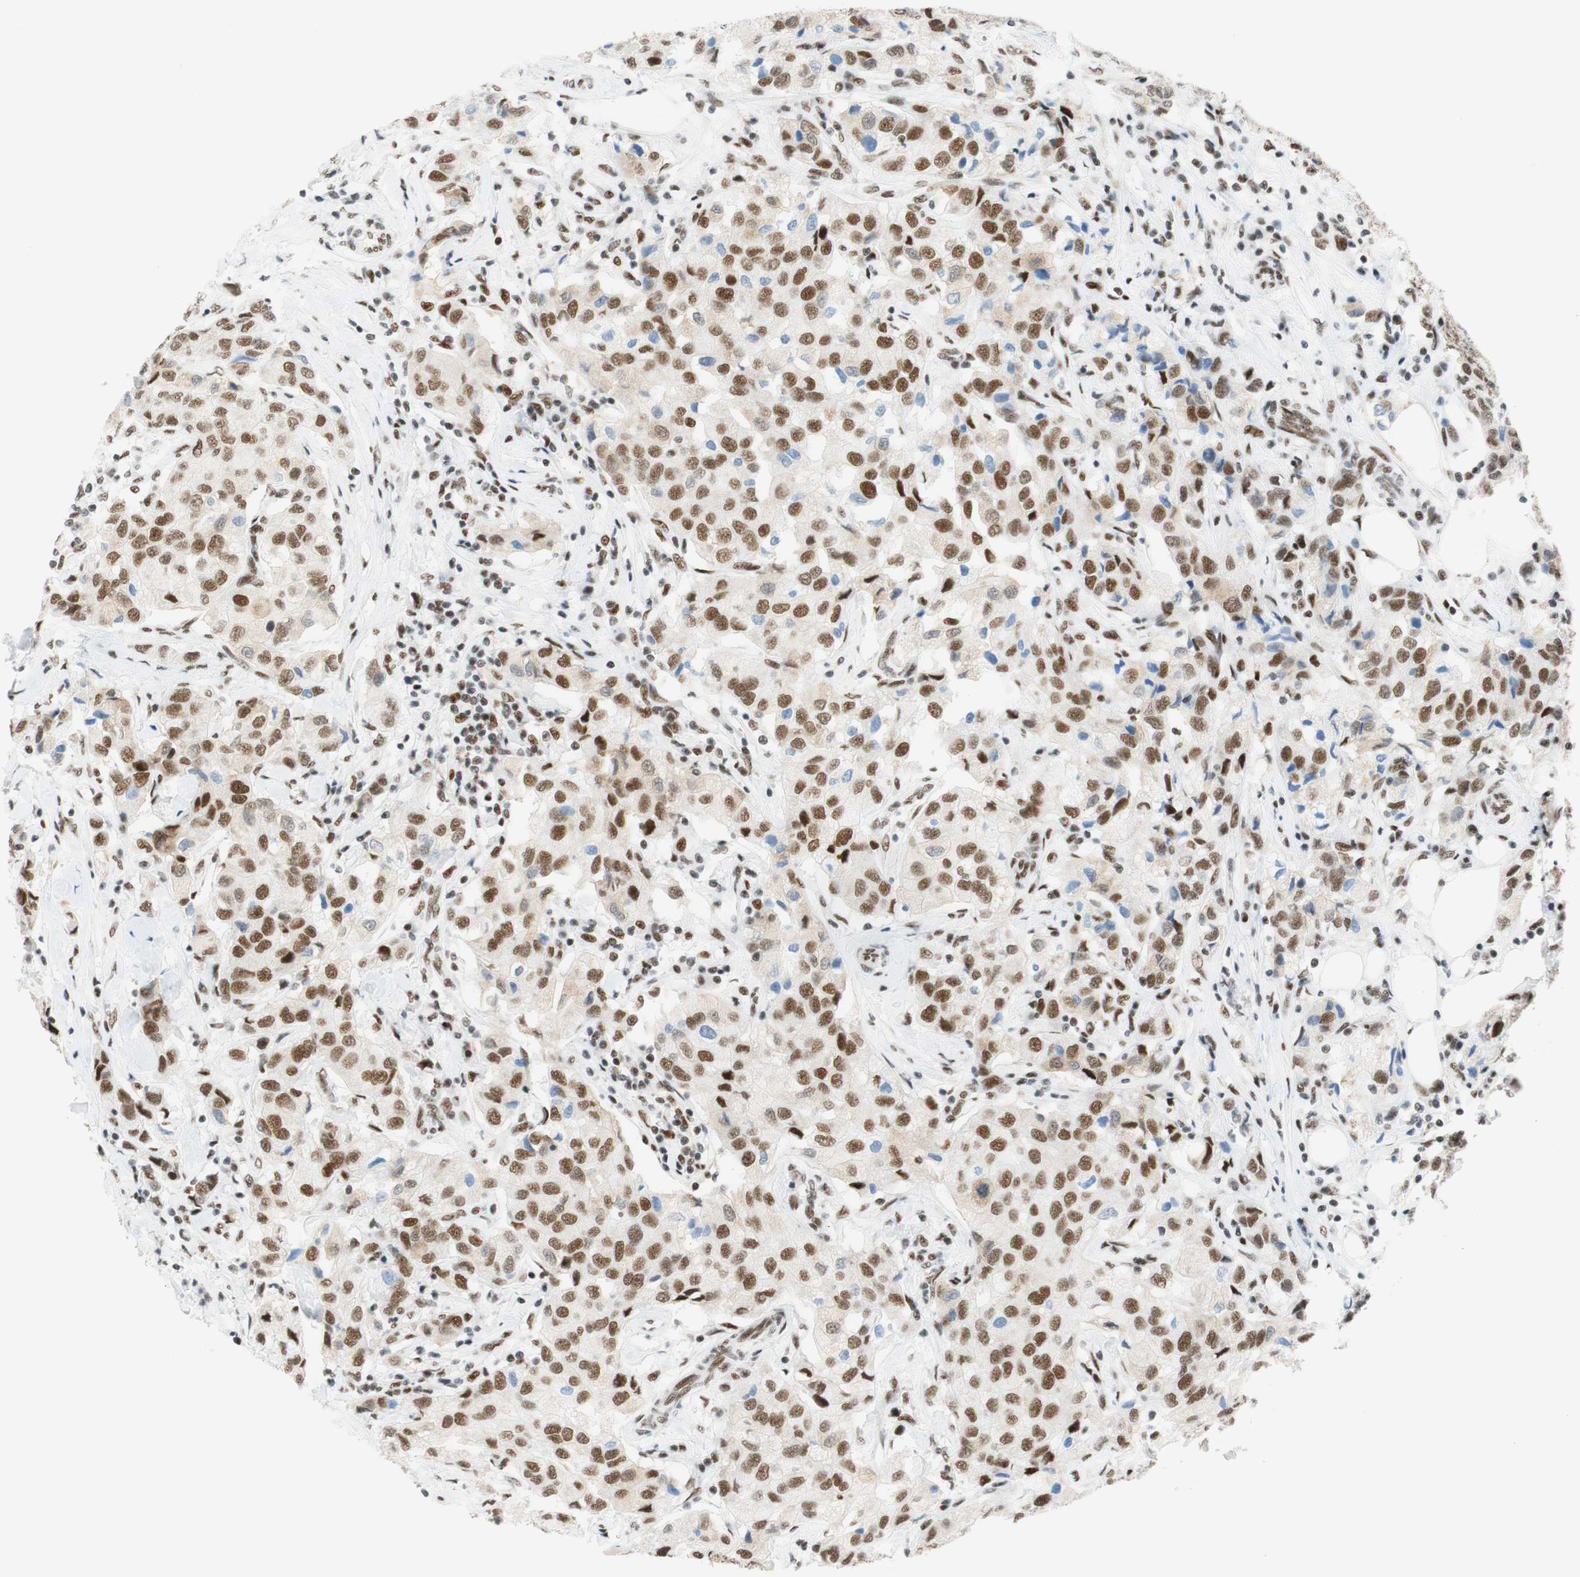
{"staining": {"intensity": "moderate", "quantity": "25%-75%", "location": "nuclear"}, "tissue": "breast cancer", "cell_type": "Tumor cells", "image_type": "cancer", "snomed": [{"axis": "morphology", "description": "Duct carcinoma"}, {"axis": "topography", "description": "Breast"}], "caption": "An image showing moderate nuclear positivity in approximately 25%-75% of tumor cells in breast infiltrating ductal carcinoma, as visualized by brown immunohistochemical staining.", "gene": "RNF20", "patient": {"sex": "female", "age": 80}}